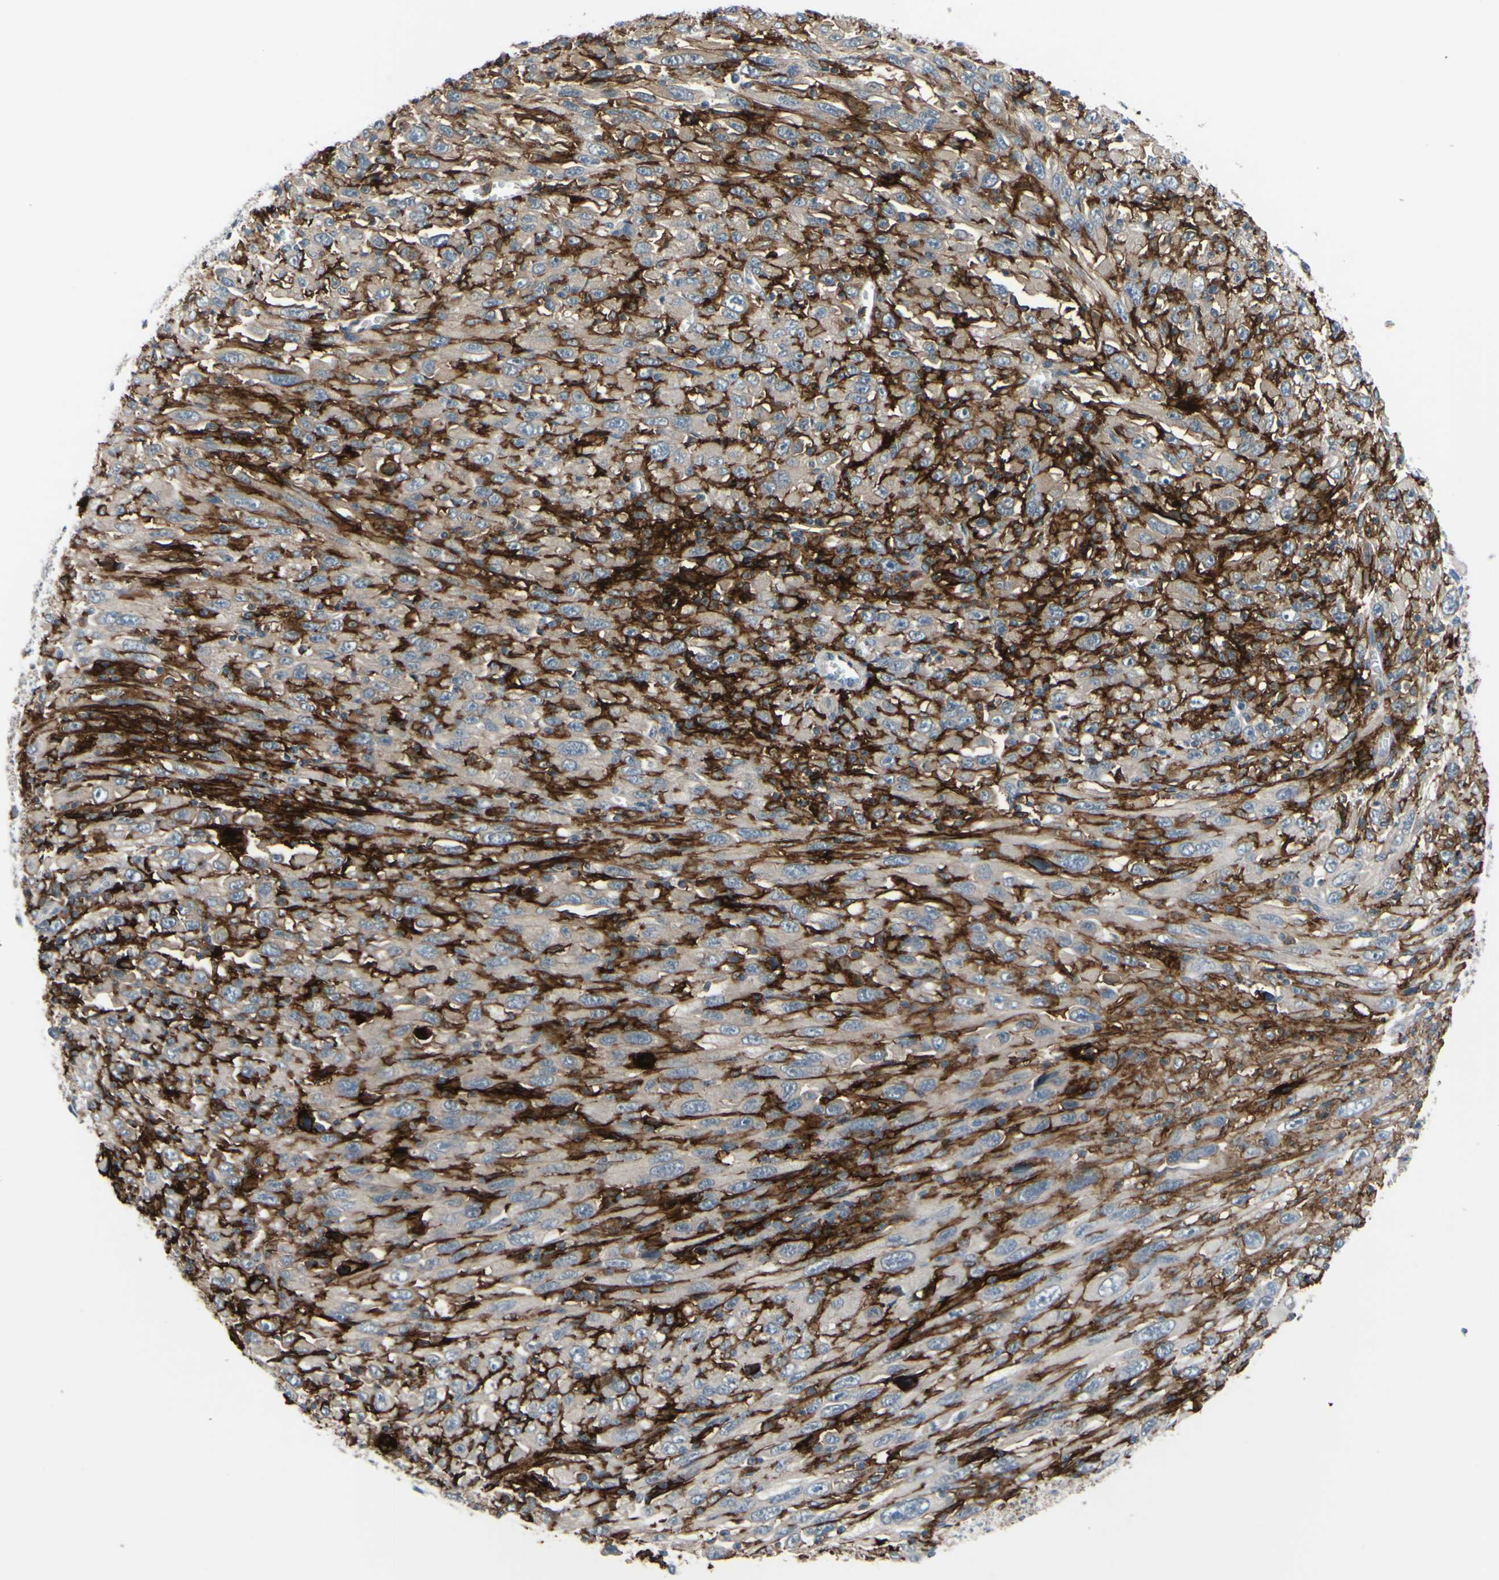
{"staining": {"intensity": "negative", "quantity": "none", "location": "none"}, "tissue": "melanoma", "cell_type": "Tumor cells", "image_type": "cancer", "snomed": [{"axis": "morphology", "description": "Malignant melanoma, Metastatic site"}, {"axis": "topography", "description": "Skin"}], "caption": "Melanoma was stained to show a protein in brown. There is no significant positivity in tumor cells. (DAB immunohistochemistry visualized using brightfield microscopy, high magnification).", "gene": "FCGR2A", "patient": {"sex": "female", "age": 56}}